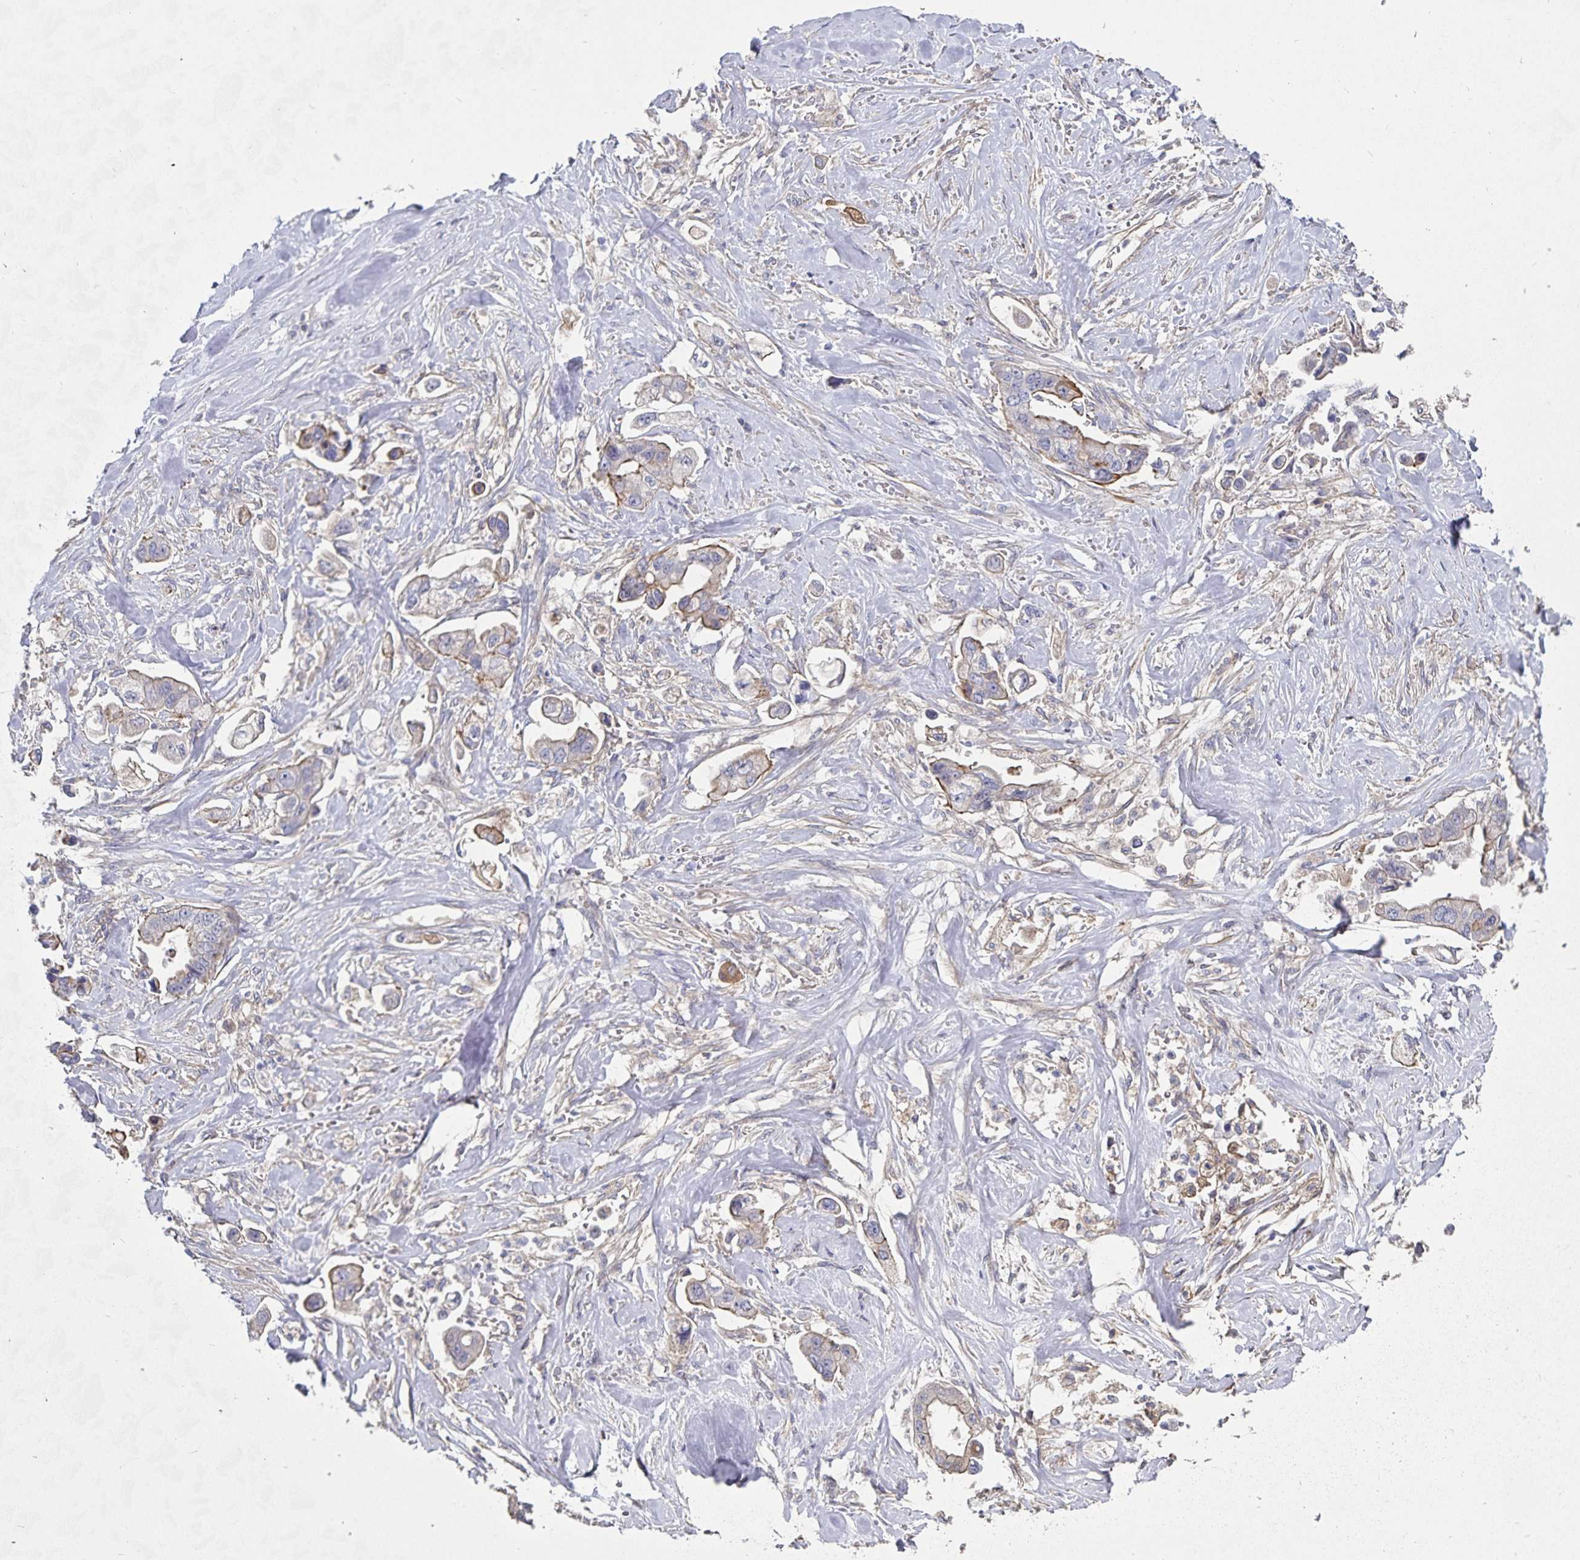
{"staining": {"intensity": "weak", "quantity": "<25%", "location": "cytoplasmic/membranous"}, "tissue": "stomach cancer", "cell_type": "Tumor cells", "image_type": "cancer", "snomed": [{"axis": "morphology", "description": "Adenocarcinoma, NOS"}, {"axis": "topography", "description": "Stomach"}], "caption": "This micrograph is of stomach cancer stained with immunohistochemistry (IHC) to label a protein in brown with the nuclei are counter-stained blue. There is no positivity in tumor cells. (DAB IHC, high magnification).", "gene": "SSTR1", "patient": {"sex": "male", "age": 62}}